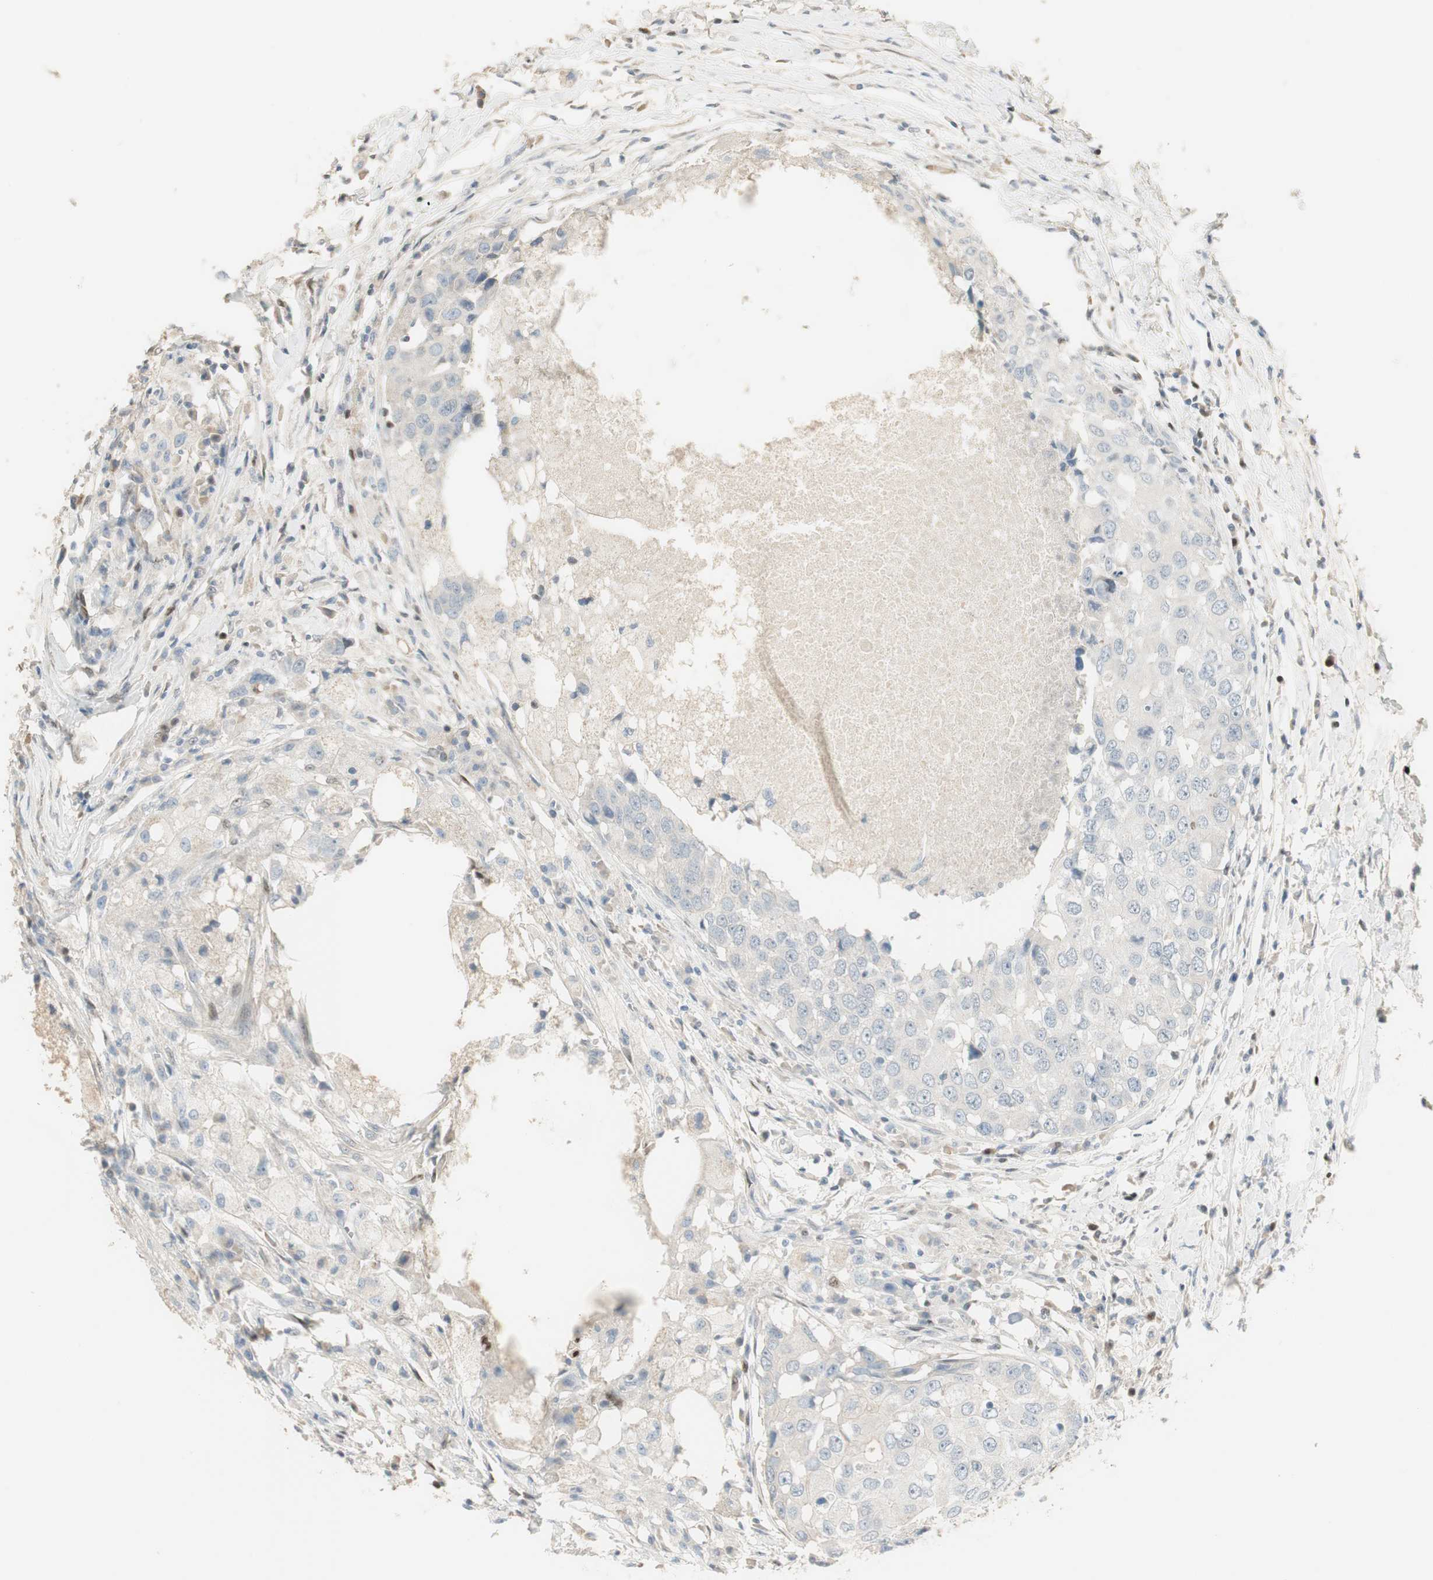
{"staining": {"intensity": "negative", "quantity": "none", "location": "none"}, "tissue": "breast cancer", "cell_type": "Tumor cells", "image_type": "cancer", "snomed": [{"axis": "morphology", "description": "Duct carcinoma"}, {"axis": "topography", "description": "Breast"}], "caption": "Micrograph shows no protein staining in tumor cells of invasive ductal carcinoma (breast) tissue.", "gene": "RUNX2", "patient": {"sex": "female", "age": 27}}